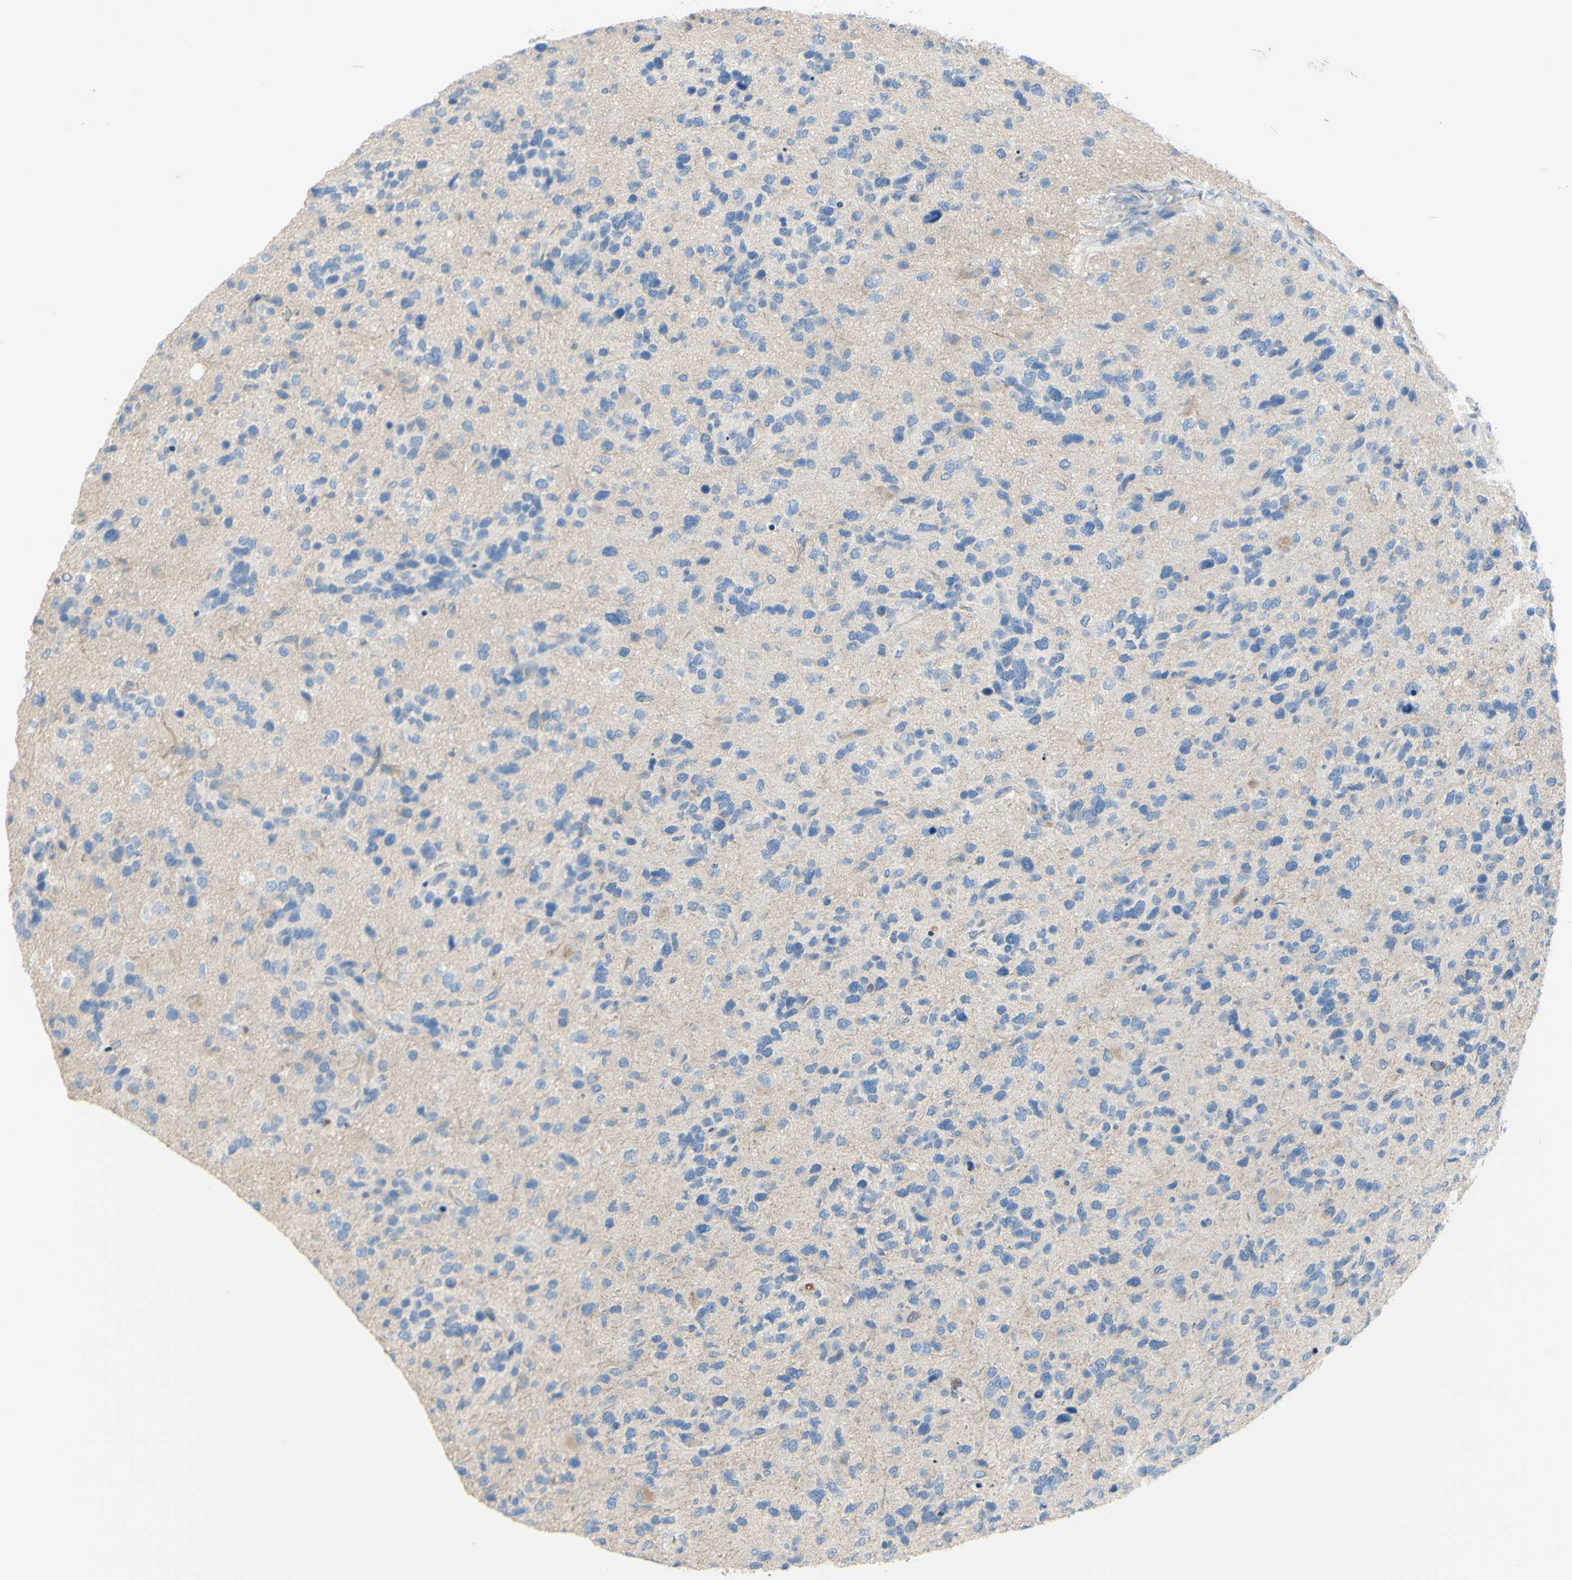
{"staining": {"intensity": "negative", "quantity": "none", "location": "none"}, "tissue": "glioma", "cell_type": "Tumor cells", "image_type": "cancer", "snomed": [{"axis": "morphology", "description": "Glioma, malignant, High grade"}, {"axis": "topography", "description": "Brain"}], "caption": "Tumor cells are negative for protein expression in human malignant glioma (high-grade).", "gene": "FDFT1", "patient": {"sex": "female", "age": 58}}